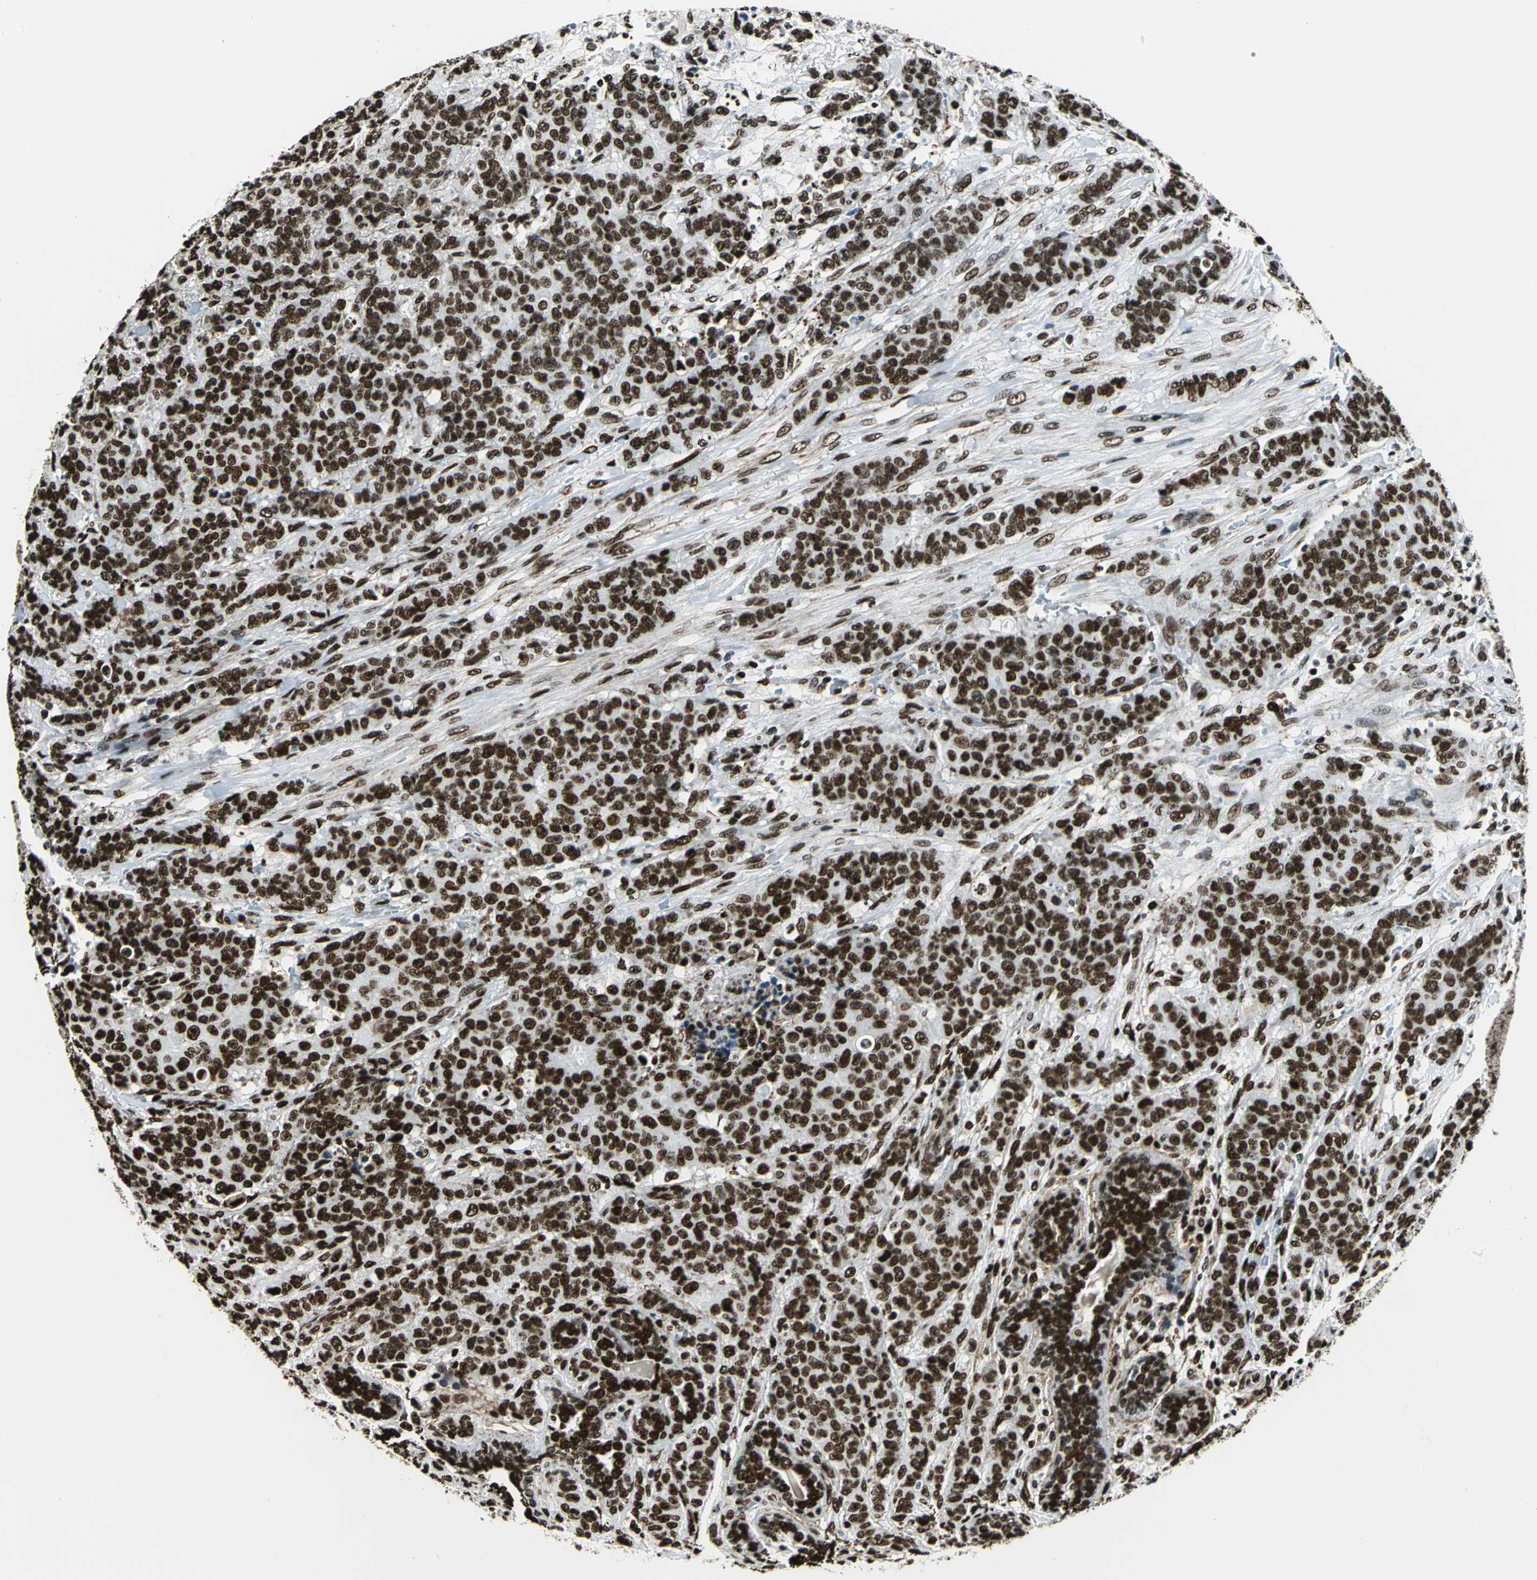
{"staining": {"intensity": "strong", "quantity": ">75%", "location": "nuclear"}, "tissue": "breast cancer", "cell_type": "Tumor cells", "image_type": "cancer", "snomed": [{"axis": "morphology", "description": "Duct carcinoma"}, {"axis": "topography", "description": "Breast"}], "caption": "Breast cancer (infiltrating ductal carcinoma) stained for a protein (brown) reveals strong nuclear positive expression in approximately >75% of tumor cells.", "gene": "APEX1", "patient": {"sex": "female", "age": 40}}